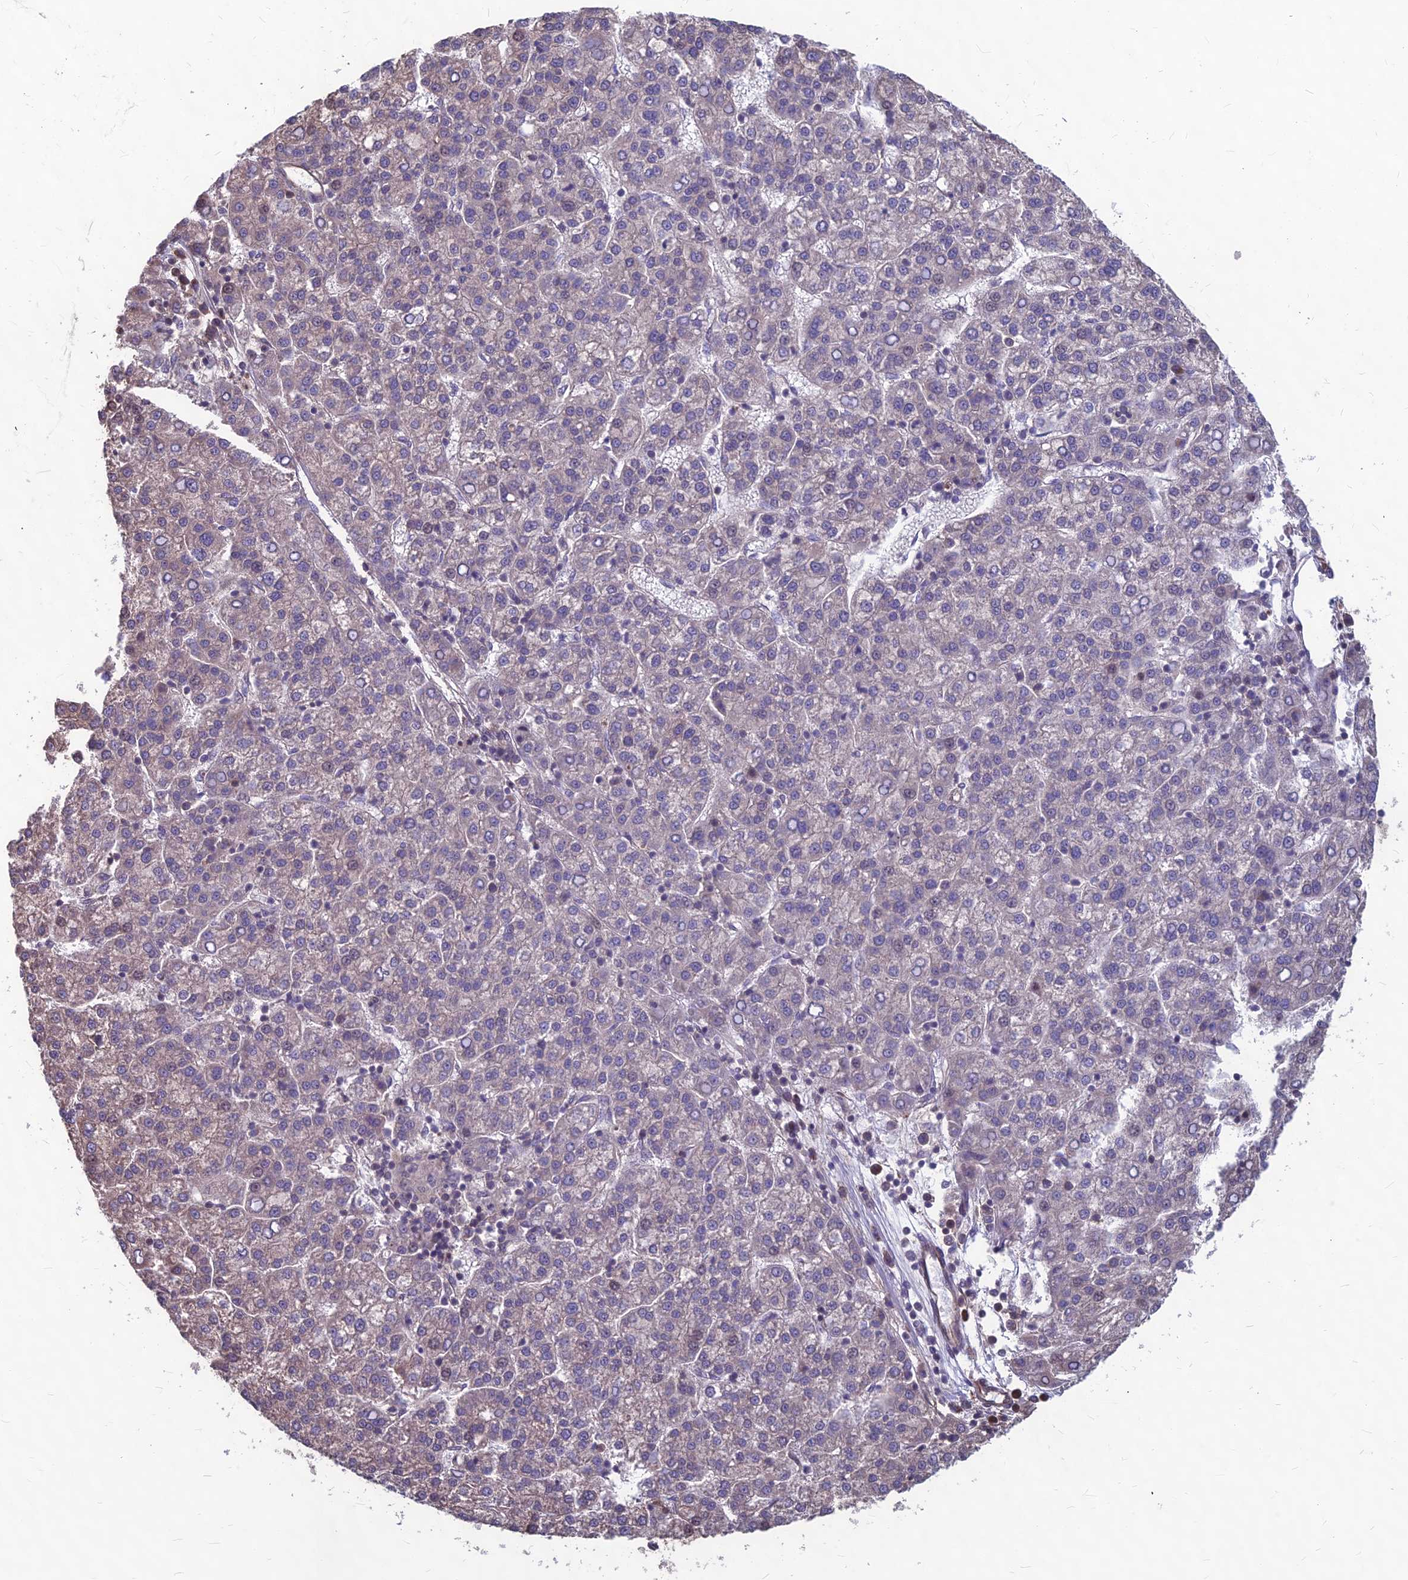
{"staining": {"intensity": "negative", "quantity": "none", "location": "none"}, "tissue": "liver cancer", "cell_type": "Tumor cells", "image_type": "cancer", "snomed": [{"axis": "morphology", "description": "Carcinoma, Hepatocellular, NOS"}, {"axis": "topography", "description": "Liver"}], "caption": "Histopathology image shows no significant protein staining in tumor cells of hepatocellular carcinoma (liver).", "gene": "LSM6", "patient": {"sex": "female", "age": 58}}